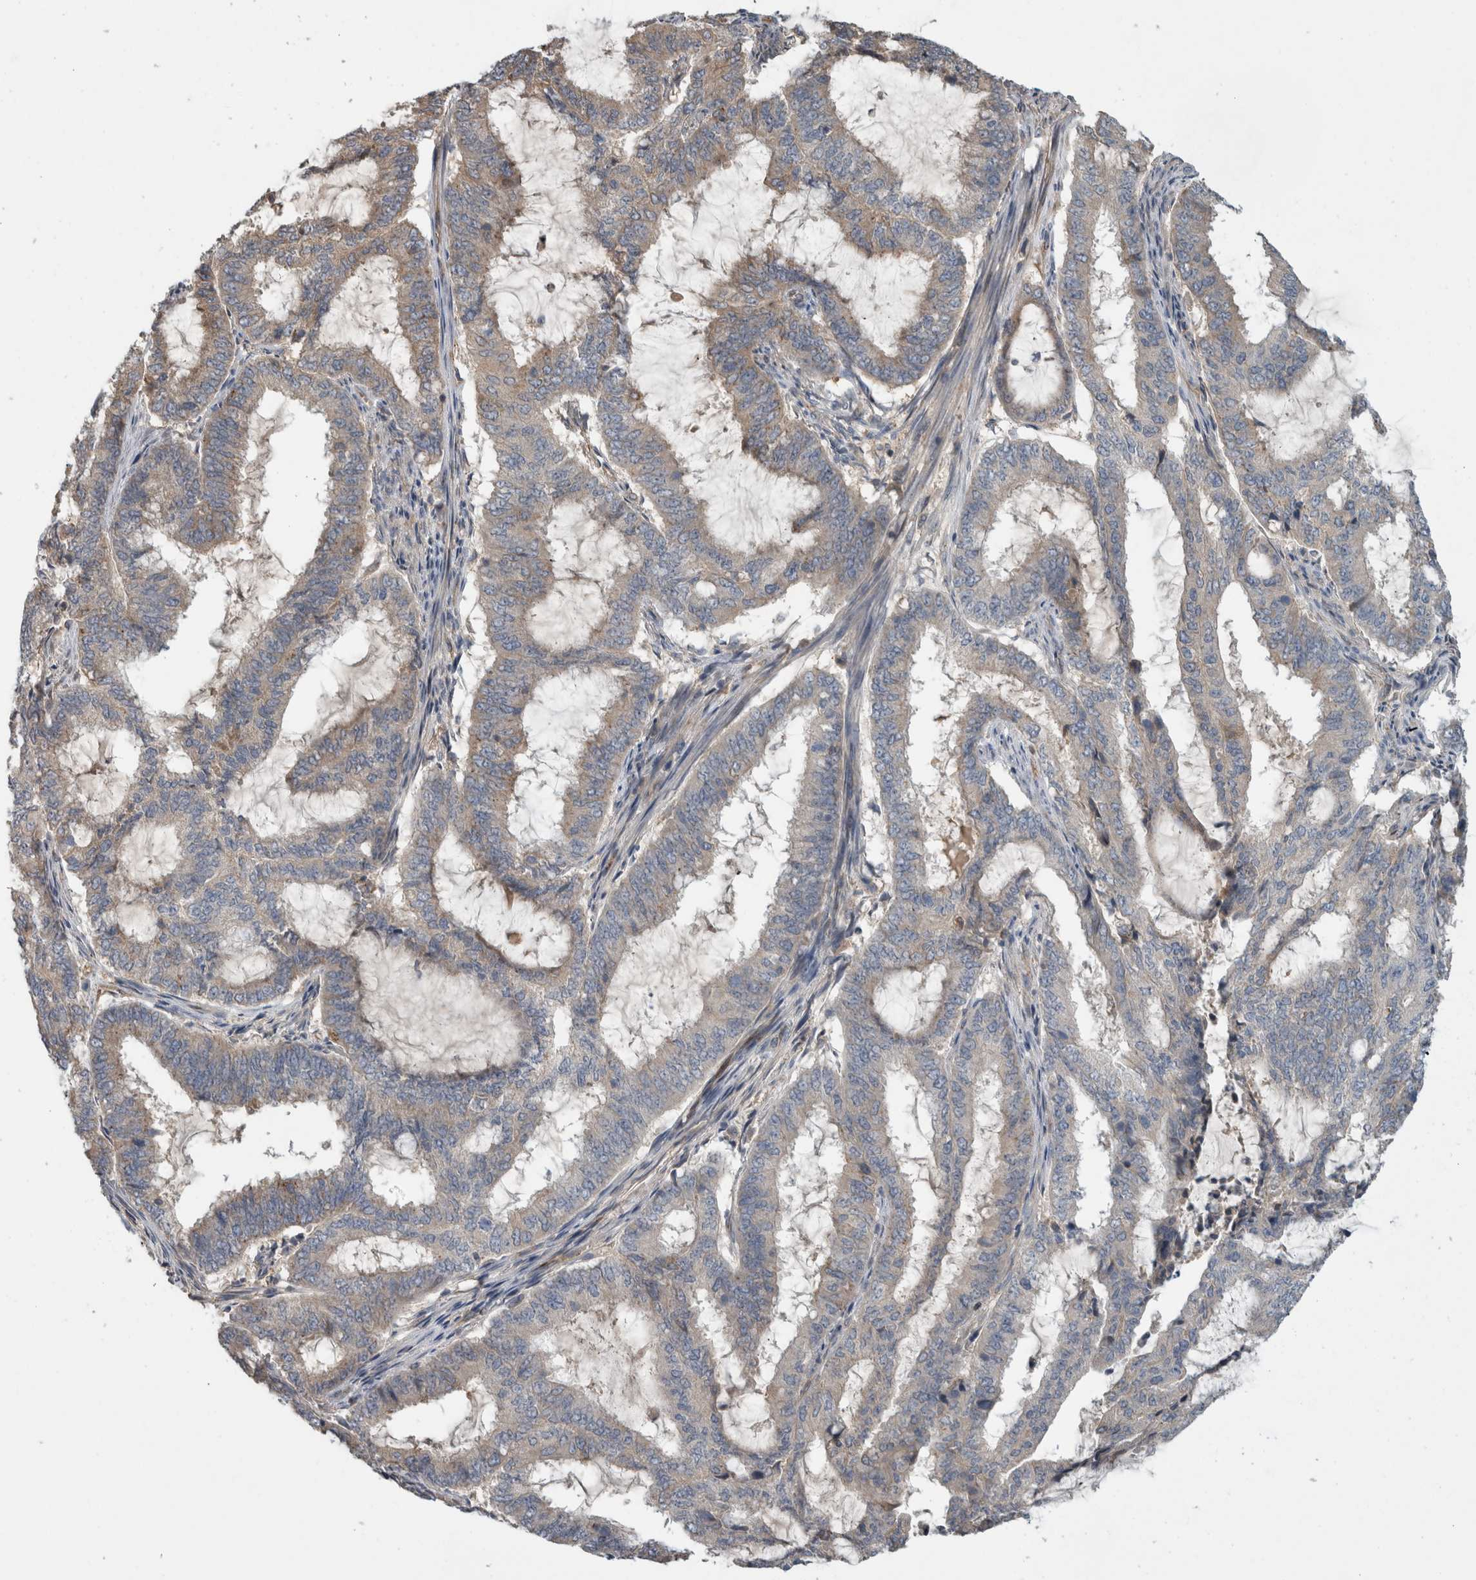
{"staining": {"intensity": "weak", "quantity": "<25%", "location": "cytoplasmic/membranous"}, "tissue": "endometrial cancer", "cell_type": "Tumor cells", "image_type": "cancer", "snomed": [{"axis": "morphology", "description": "Adenocarcinoma, NOS"}, {"axis": "topography", "description": "Endometrium"}], "caption": "The histopathology image shows no staining of tumor cells in endometrial cancer (adenocarcinoma). (Stains: DAB immunohistochemistry with hematoxylin counter stain, Microscopy: brightfield microscopy at high magnification).", "gene": "TARBP1", "patient": {"sex": "female", "age": 51}}